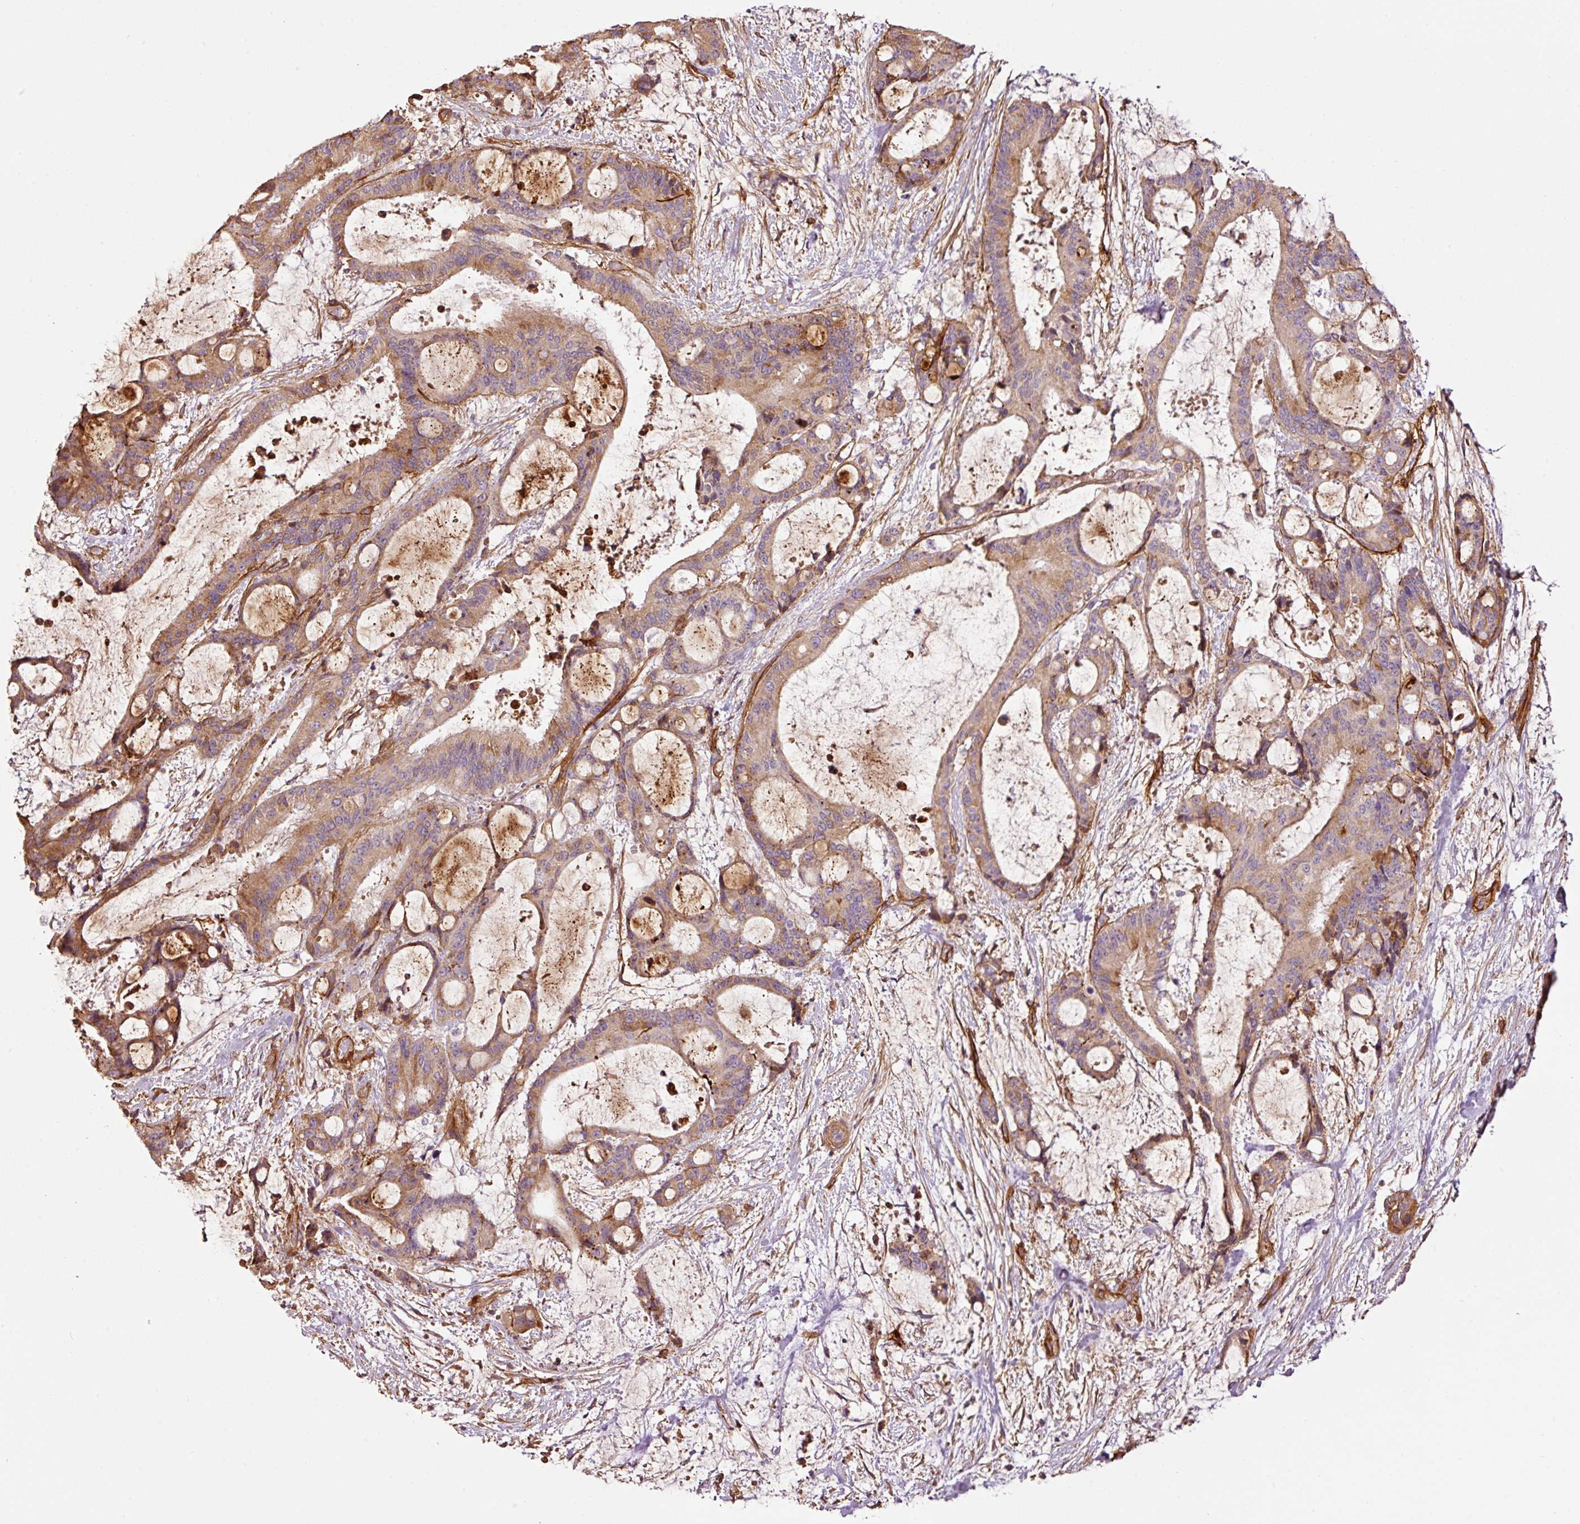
{"staining": {"intensity": "moderate", "quantity": "25%-75%", "location": "cytoplasmic/membranous"}, "tissue": "liver cancer", "cell_type": "Tumor cells", "image_type": "cancer", "snomed": [{"axis": "morphology", "description": "Normal tissue, NOS"}, {"axis": "morphology", "description": "Cholangiocarcinoma"}, {"axis": "topography", "description": "Liver"}, {"axis": "topography", "description": "Peripheral nerve tissue"}], "caption": "A micrograph showing moderate cytoplasmic/membranous staining in approximately 25%-75% of tumor cells in cholangiocarcinoma (liver), as visualized by brown immunohistochemical staining.", "gene": "NID2", "patient": {"sex": "female", "age": 73}}